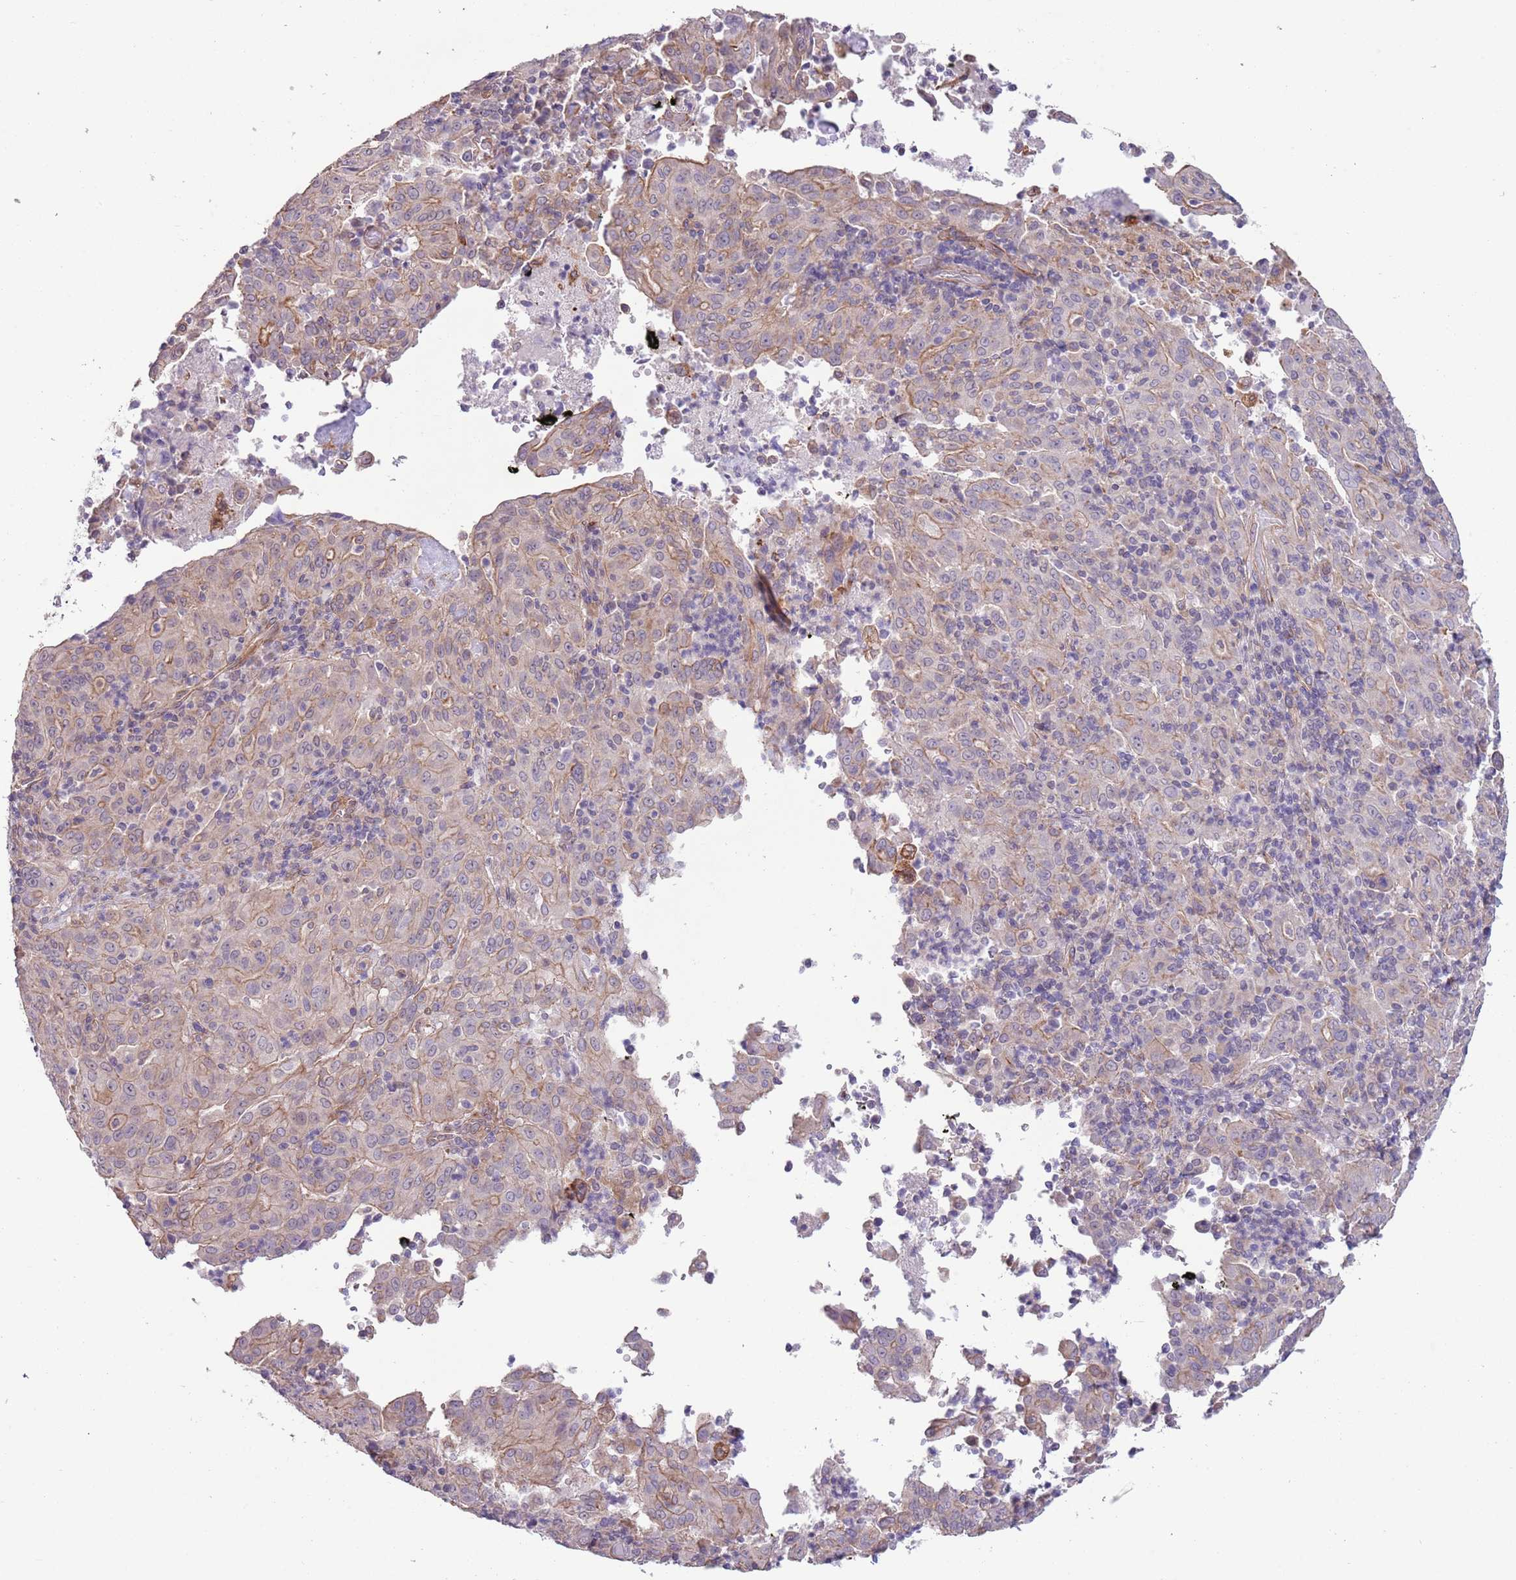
{"staining": {"intensity": "weak", "quantity": "25%-75%", "location": "cytoplasmic/membranous"}, "tissue": "pancreatic cancer", "cell_type": "Tumor cells", "image_type": "cancer", "snomed": [{"axis": "morphology", "description": "Adenocarcinoma, NOS"}, {"axis": "topography", "description": "Pancreas"}], "caption": "A brown stain highlights weak cytoplasmic/membranous expression of a protein in pancreatic adenocarcinoma tumor cells. Nuclei are stained in blue.", "gene": "CREBZF", "patient": {"sex": "male", "age": 63}}